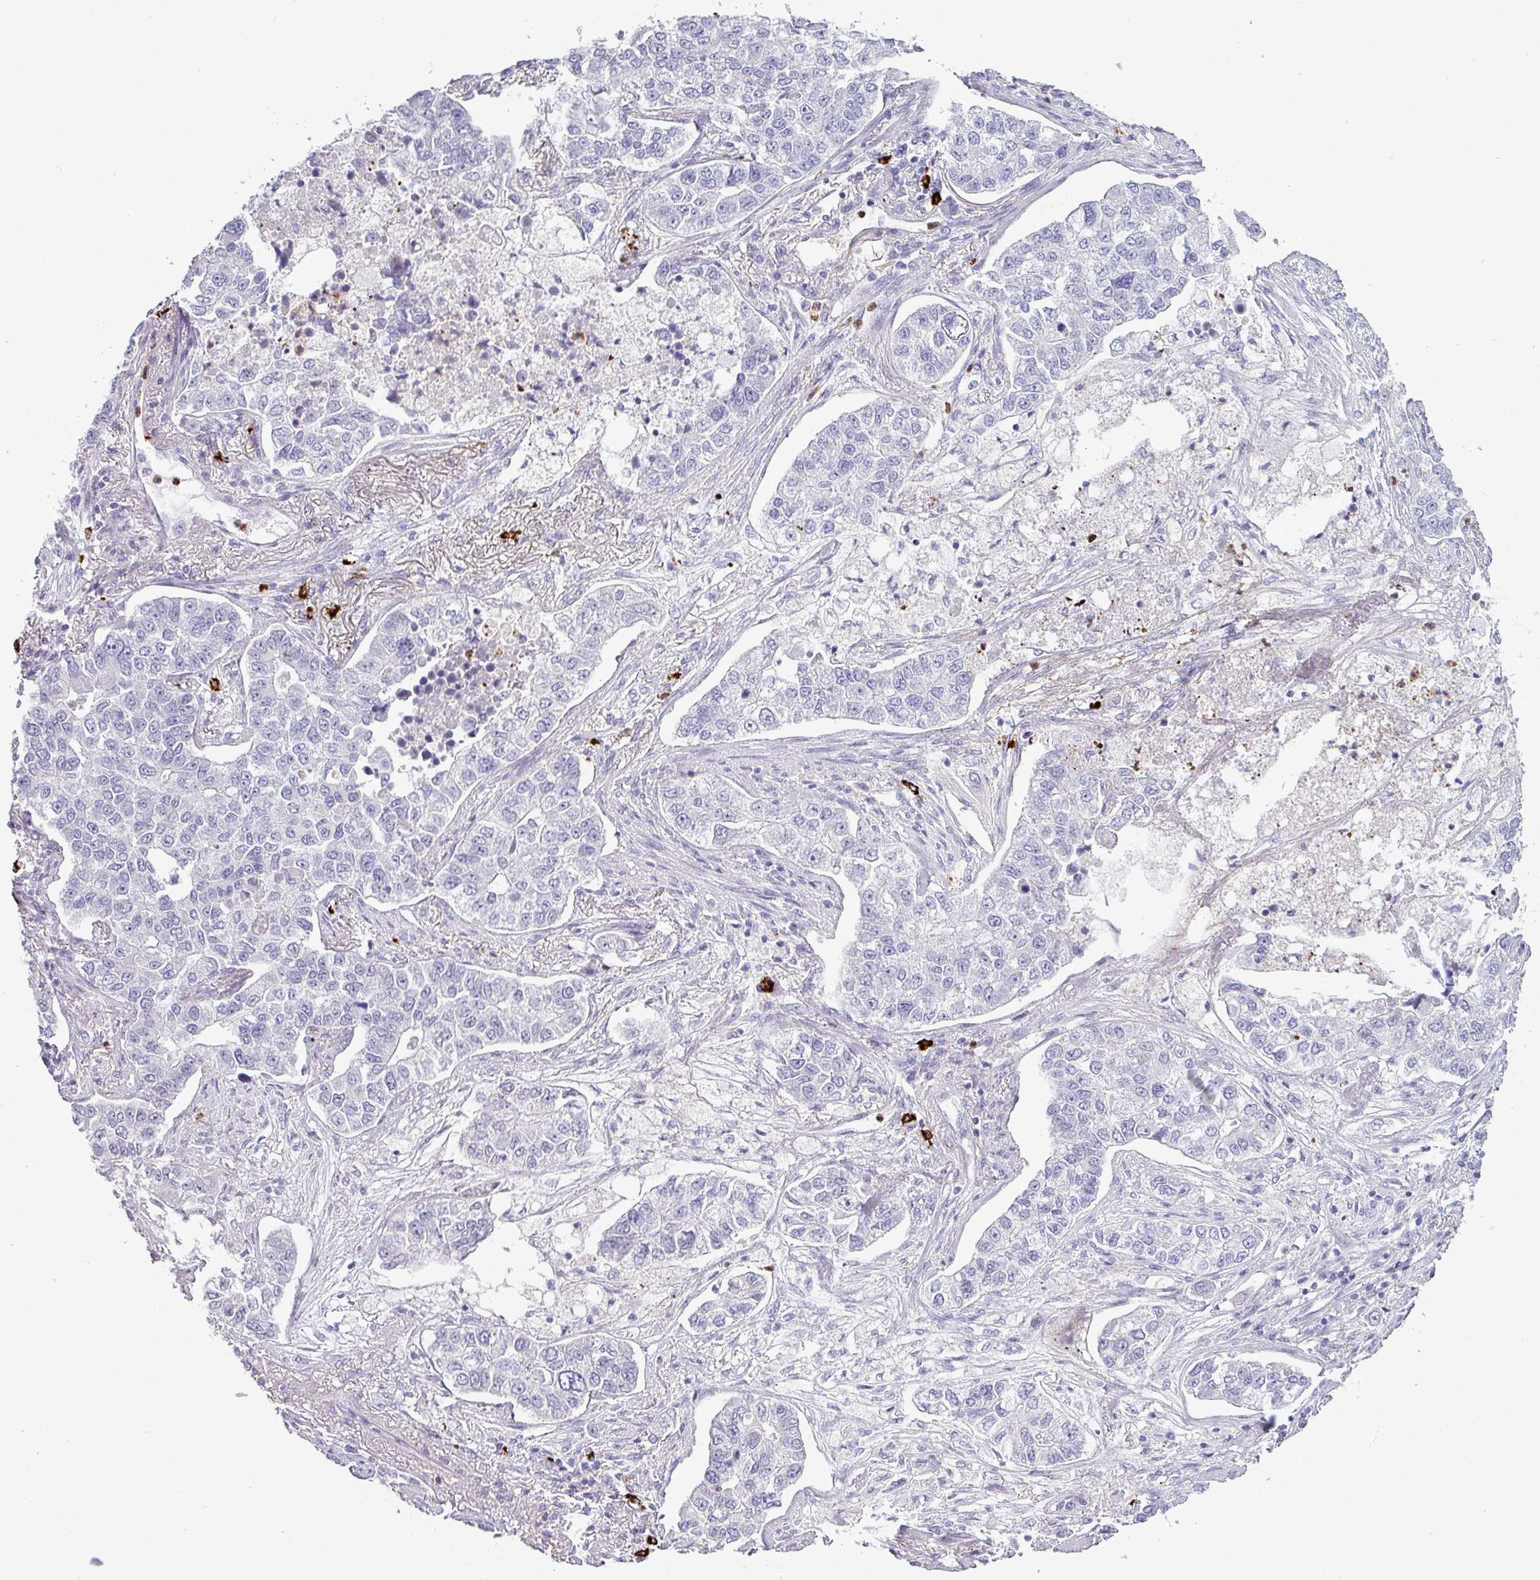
{"staining": {"intensity": "negative", "quantity": "none", "location": "none"}, "tissue": "lung cancer", "cell_type": "Tumor cells", "image_type": "cancer", "snomed": [{"axis": "morphology", "description": "Adenocarcinoma, NOS"}, {"axis": "topography", "description": "Lung"}], "caption": "A micrograph of lung cancer (adenocarcinoma) stained for a protein demonstrates no brown staining in tumor cells. Nuclei are stained in blue.", "gene": "TRIM39", "patient": {"sex": "male", "age": 49}}